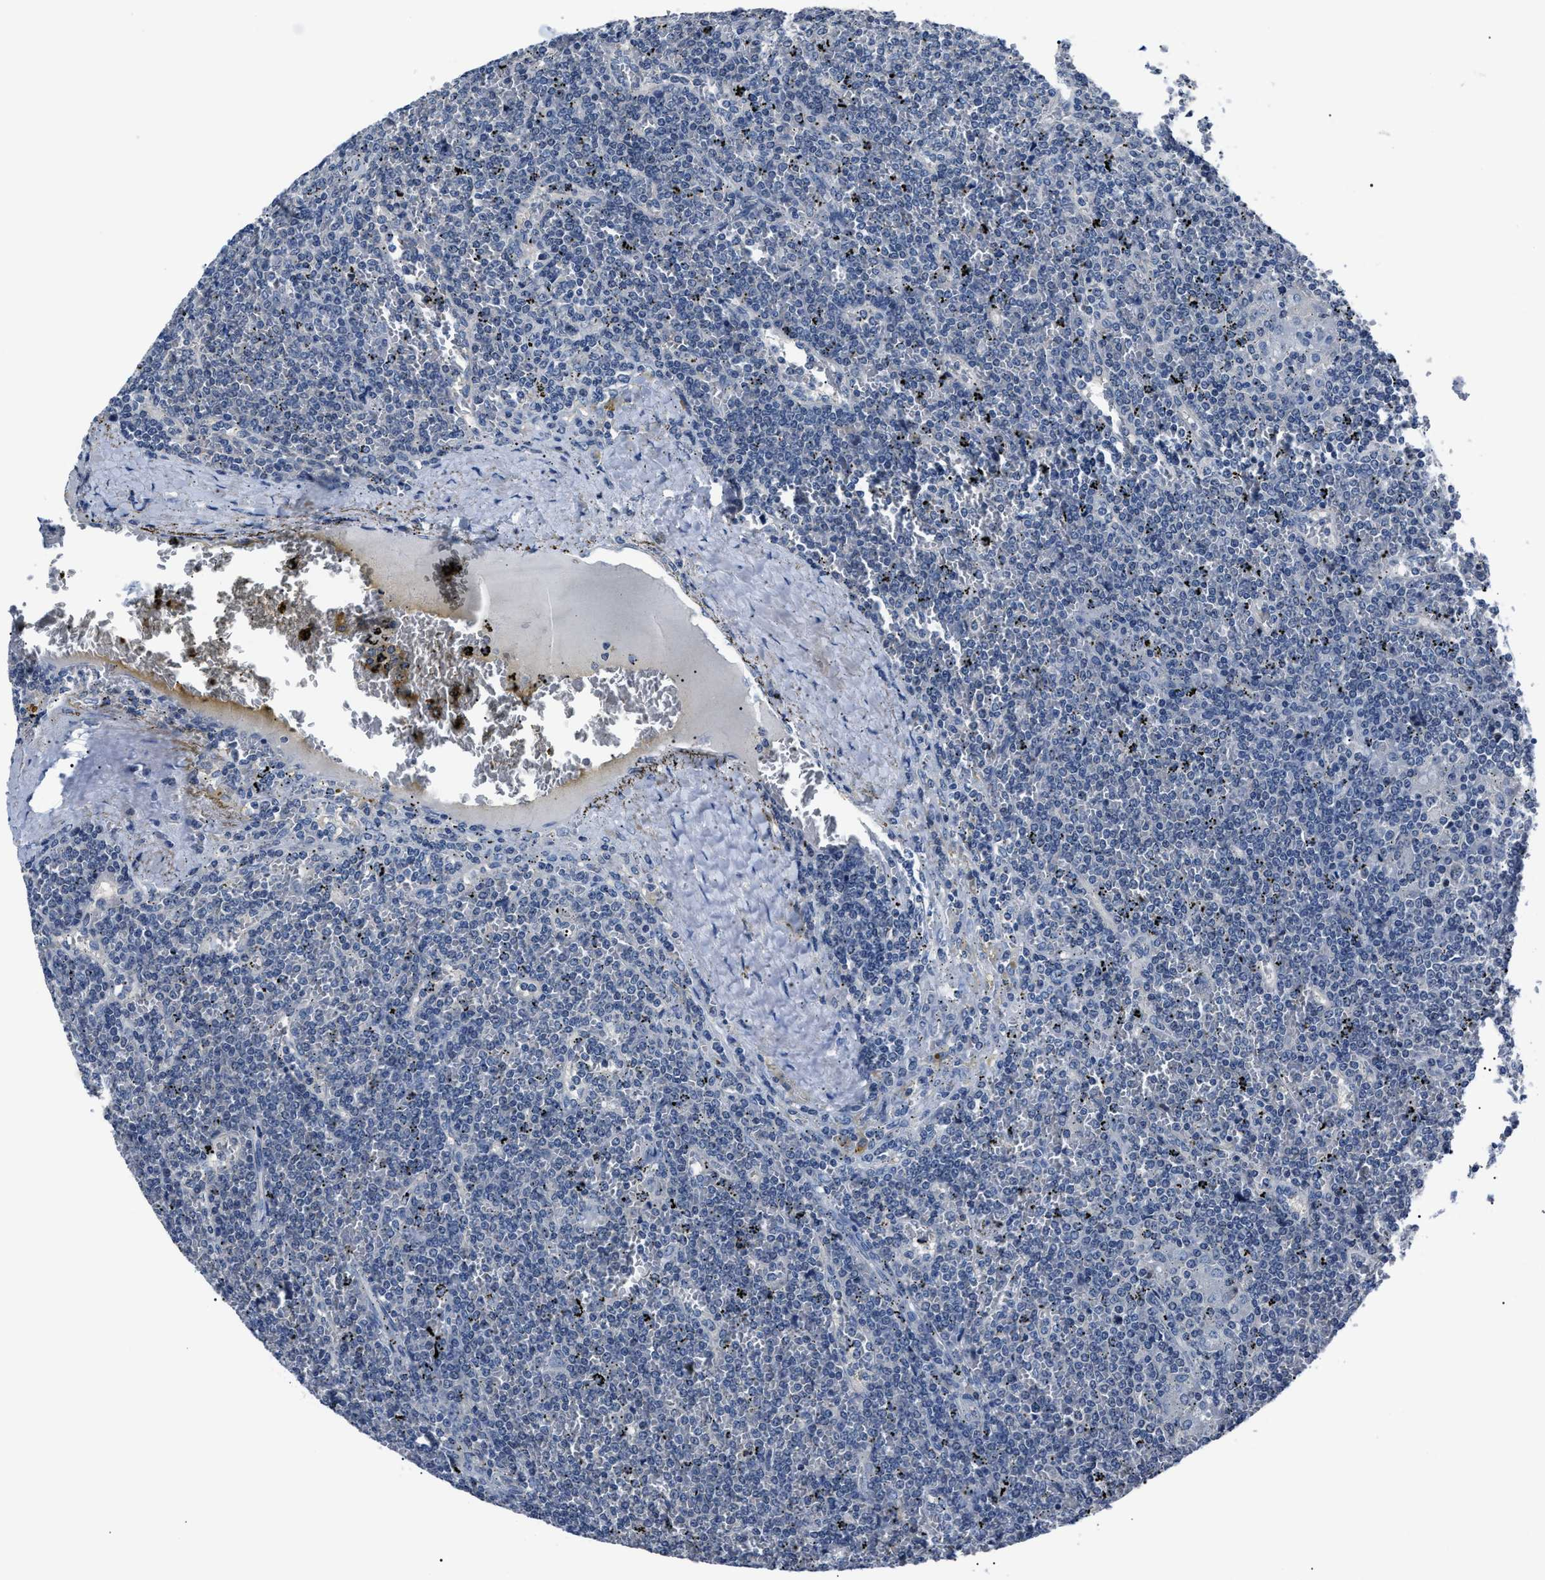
{"staining": {"intensity": "negative", "quantity": "none", "location": "none"}, "tissue": "lymphoma", "cell_type": "Tumor cells", "image_type": "cancer", "snomed": [{"axis": "morphology", "description": "Malignant lymphoma, non-Hodgkin's type, Low grade"}, {"axis": "topography", "description": "Spleen"}], "caption": "IHC image of neoplastic tissue: human malignant lymphoma, non-Hodgkin's type (low-grade) stained with DAB reveals no significant protein positivity in tumor cells.", "gene": "LRWD1", "patient": {"sex": "female", "age": 19}}